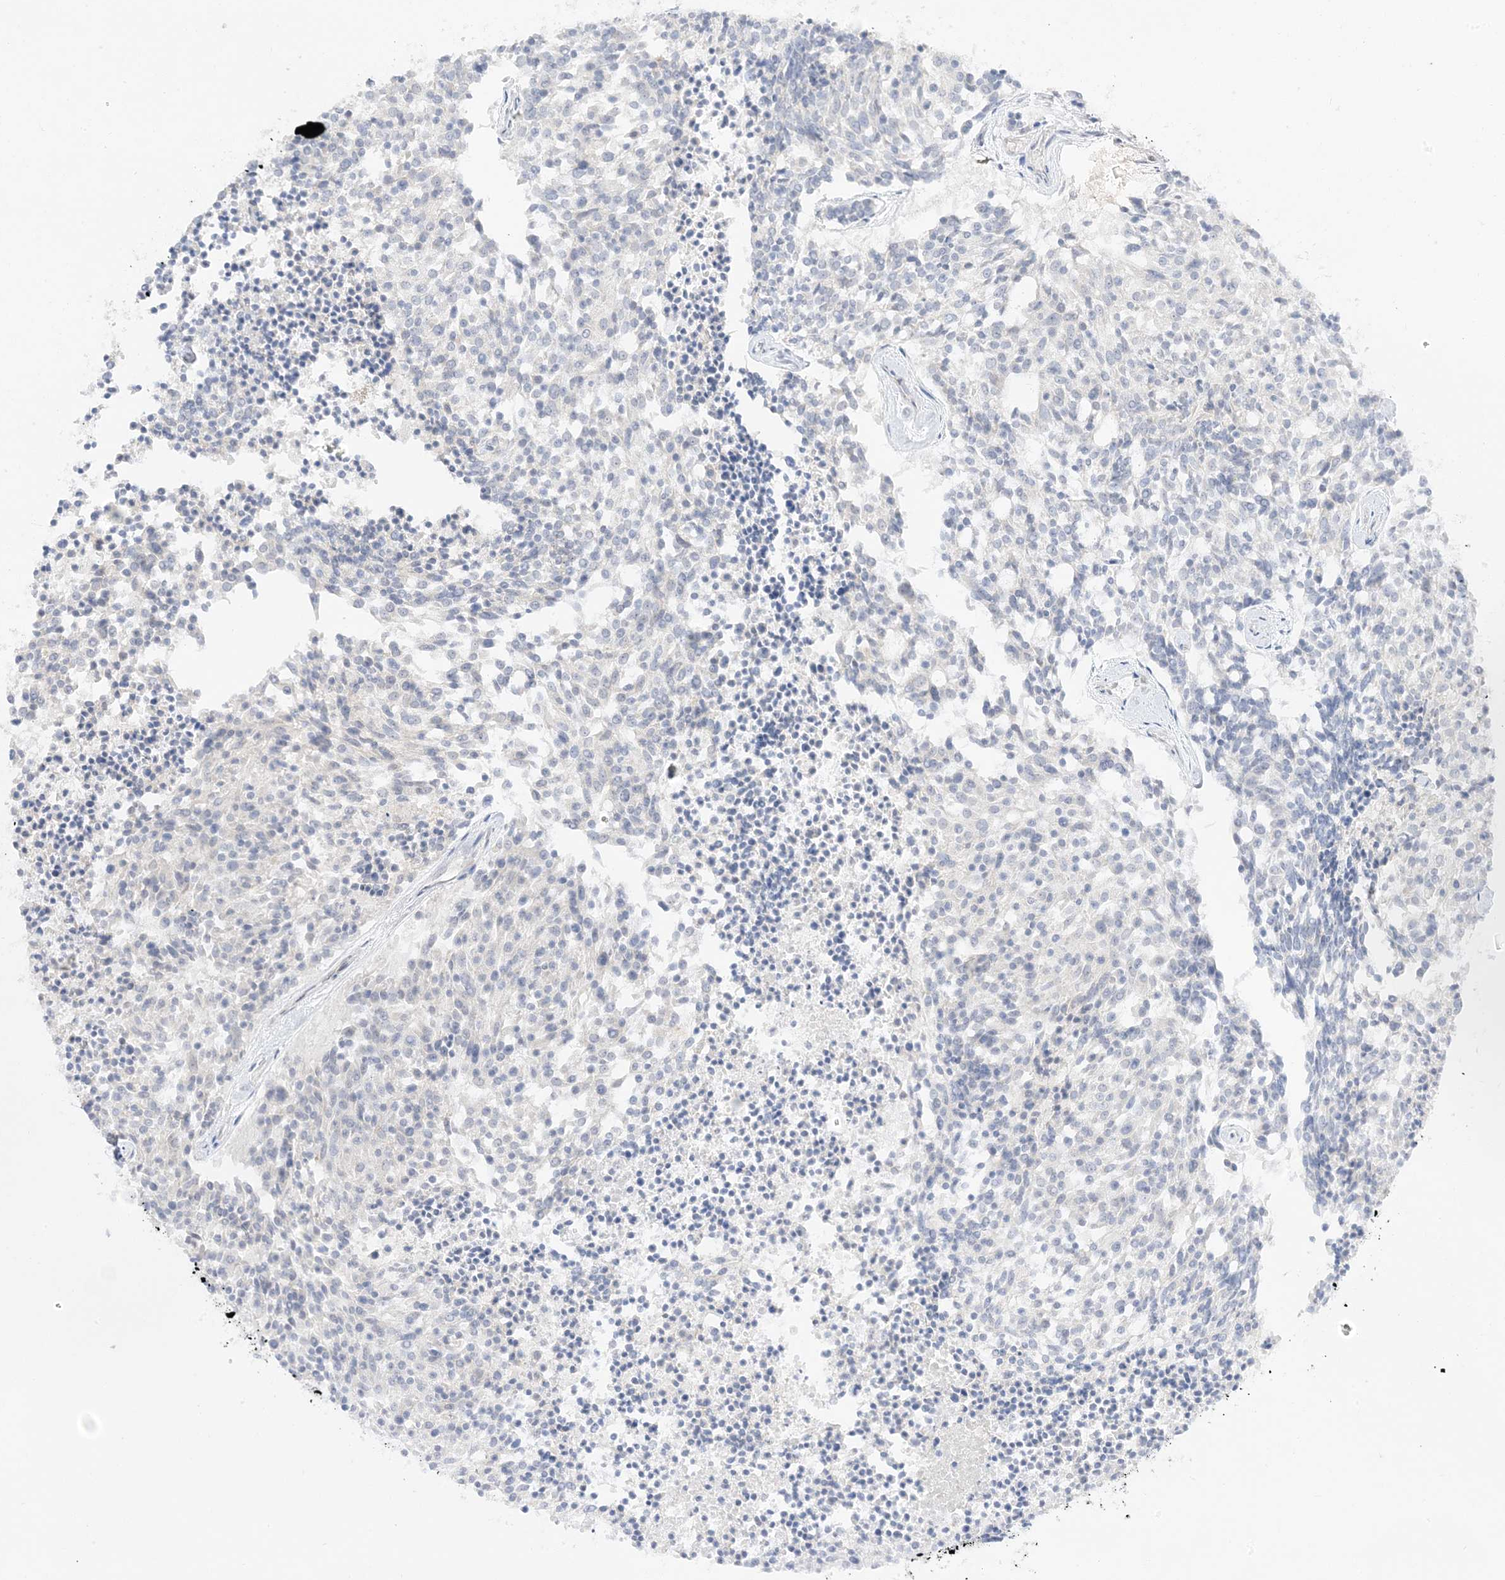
{"staining": {"intensity": "negative", "quantity": "none", "location": "none"}, "tissue": "carcinoid", "cell_type": "Tumor cells", "image_type": "cancer", "snomed": [{"axis": "morphology", "description": "Carcinoid, malignant, NOS"}, {"axis": "topography", "description": "Pancreas"}], "caption": "Human carcinoid stained for a protein using IHC shows no positivity in tumor cells.", "gene": "C2CD2", "patient": {"sex": "female", "age": 54}}